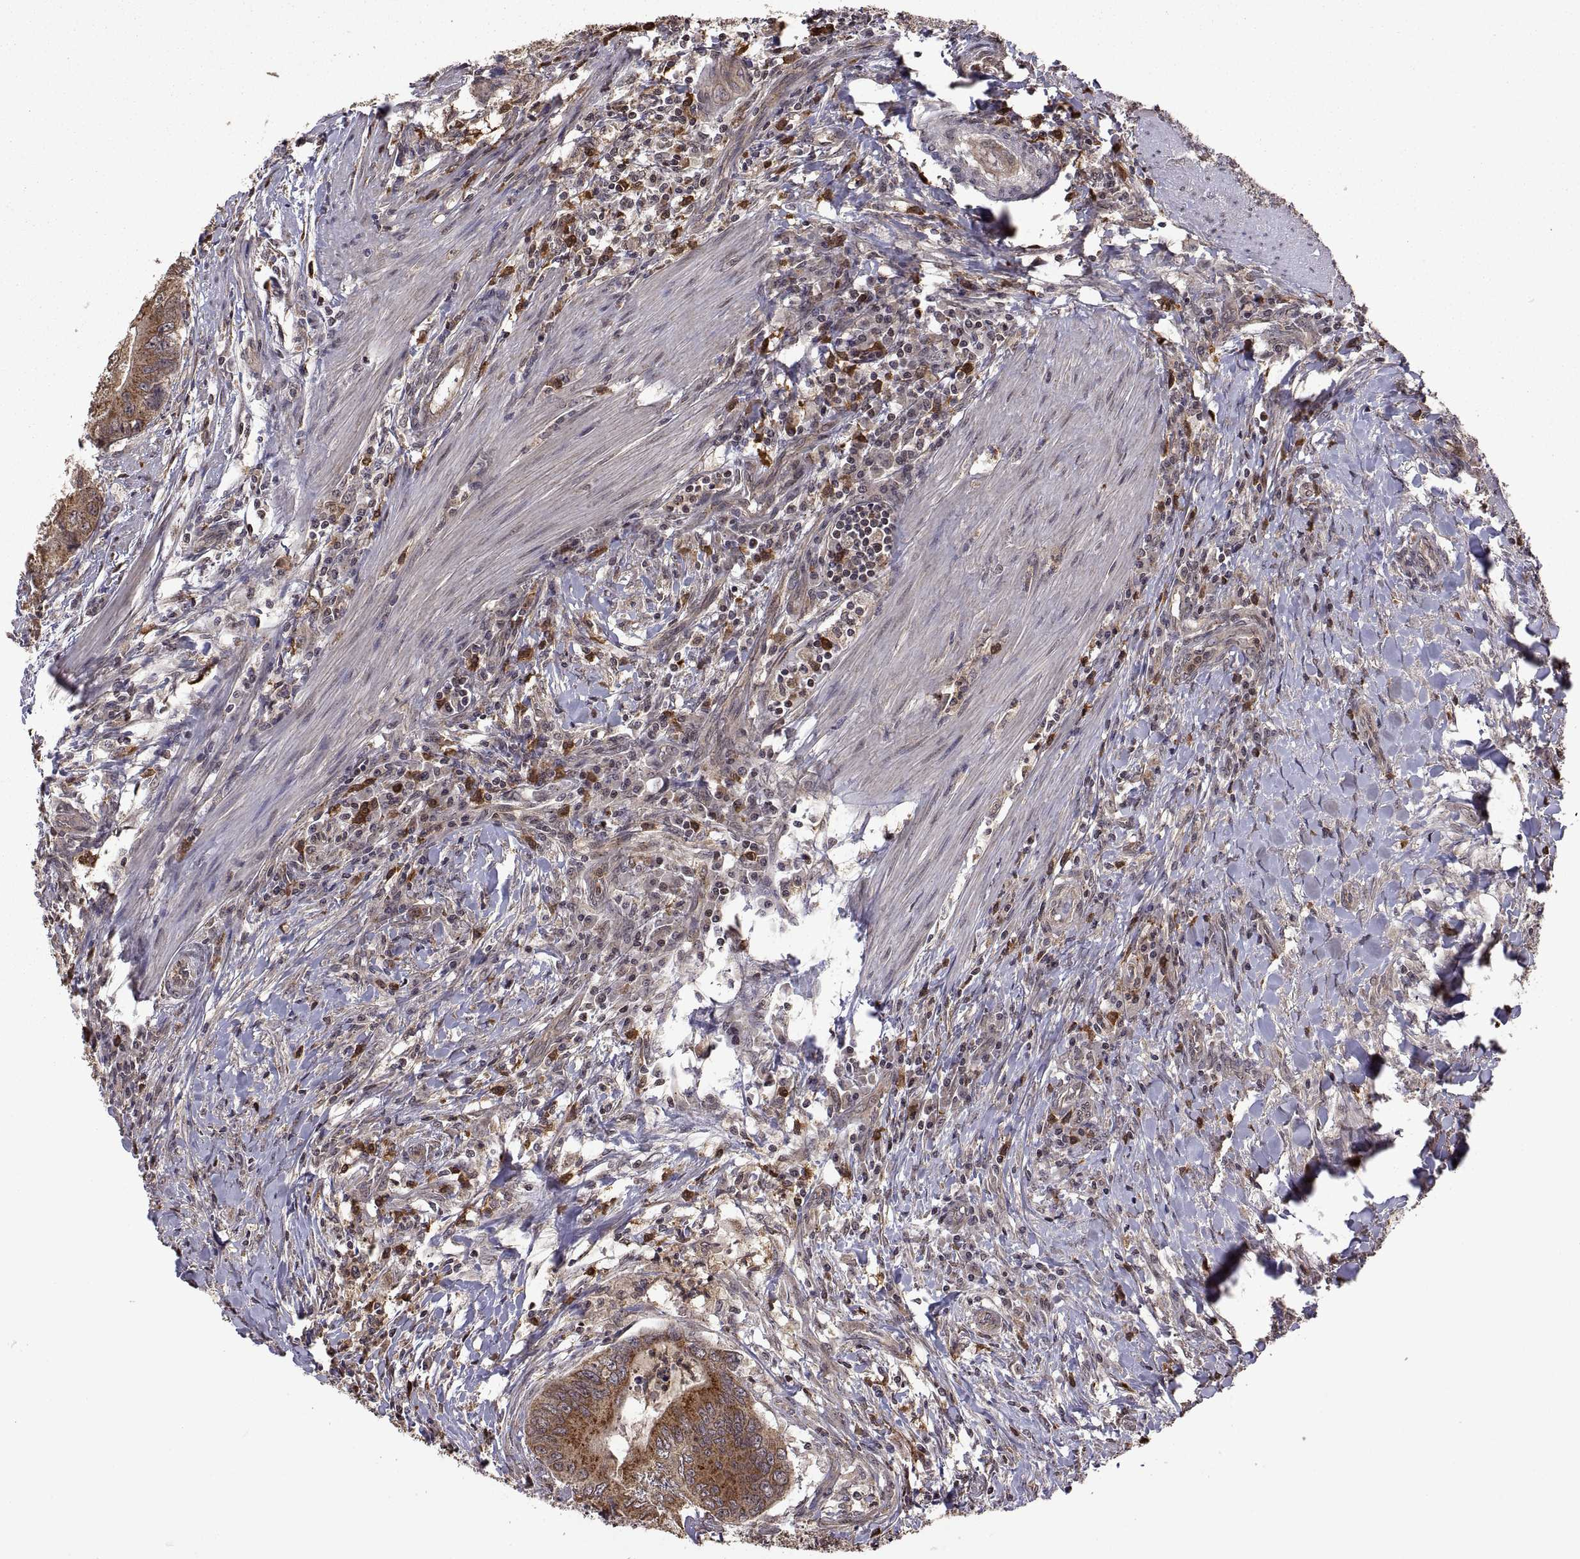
{"staining": {"intensity": "moderate", "quantity": "25%-75%", "location": "cytoplasmic/membranous"}, "tissue": "colorectal cancer", "cell_type": "Tumor cells", "image_type": "cancer", "snomed": [{"axis": "morphology", "description": "Adenocarcinoma, NOS"}, {"axis": "topography", "description": "Colon"}], "caption": "Protein expression analysis of human colorectal adenocarcinoma reveals moderate cytoplasmic/membranous staining in about 25%-75% of tumor cells.", "gene": "ZNRF2", "patient": {"sex": "male", "age": 53}}